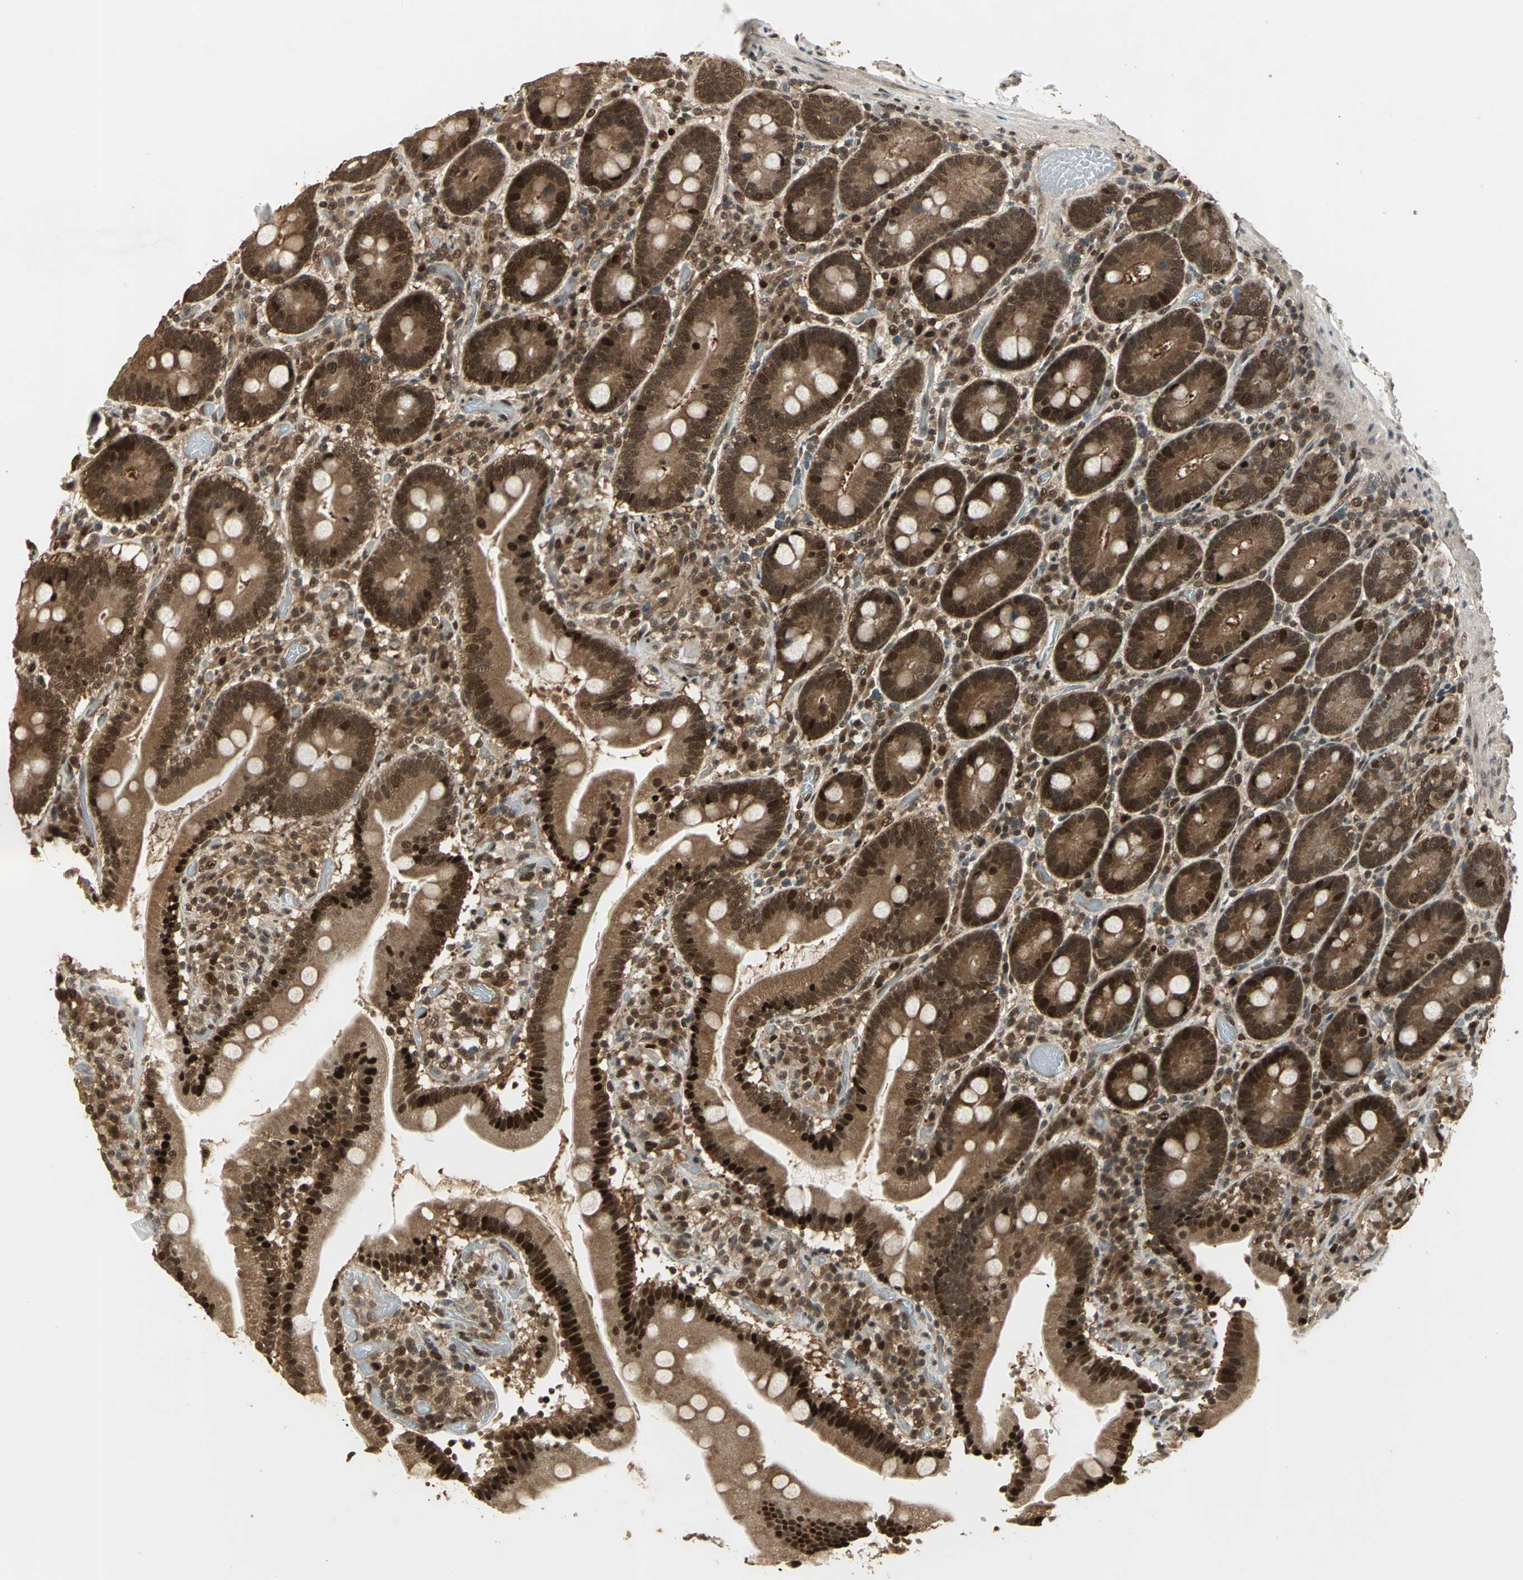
{"staining": {"intensity": "strong", "quantity": ">75%", "location": "cytoplasmic/membranous,nuclear"}, "tissue": "duodenum", "cell_type": "Glandular cells", "image_type": "normal", "snomed": [{"axis": "morphology", "description": "Normal tissue, NOS"}, {"axis": "topography", "description": "Duodenum"}], "caption": "Immunohistochemical staining of normal human duodenum demonstrates high levels of strong cytoplasmic/membranous,nuclear staining in approximately >75% of glandular cells. (IHC, brightfield microscopy, high magnification).", "gene": "PSMC3", "patient": {"sex": "male", "age": 66}}